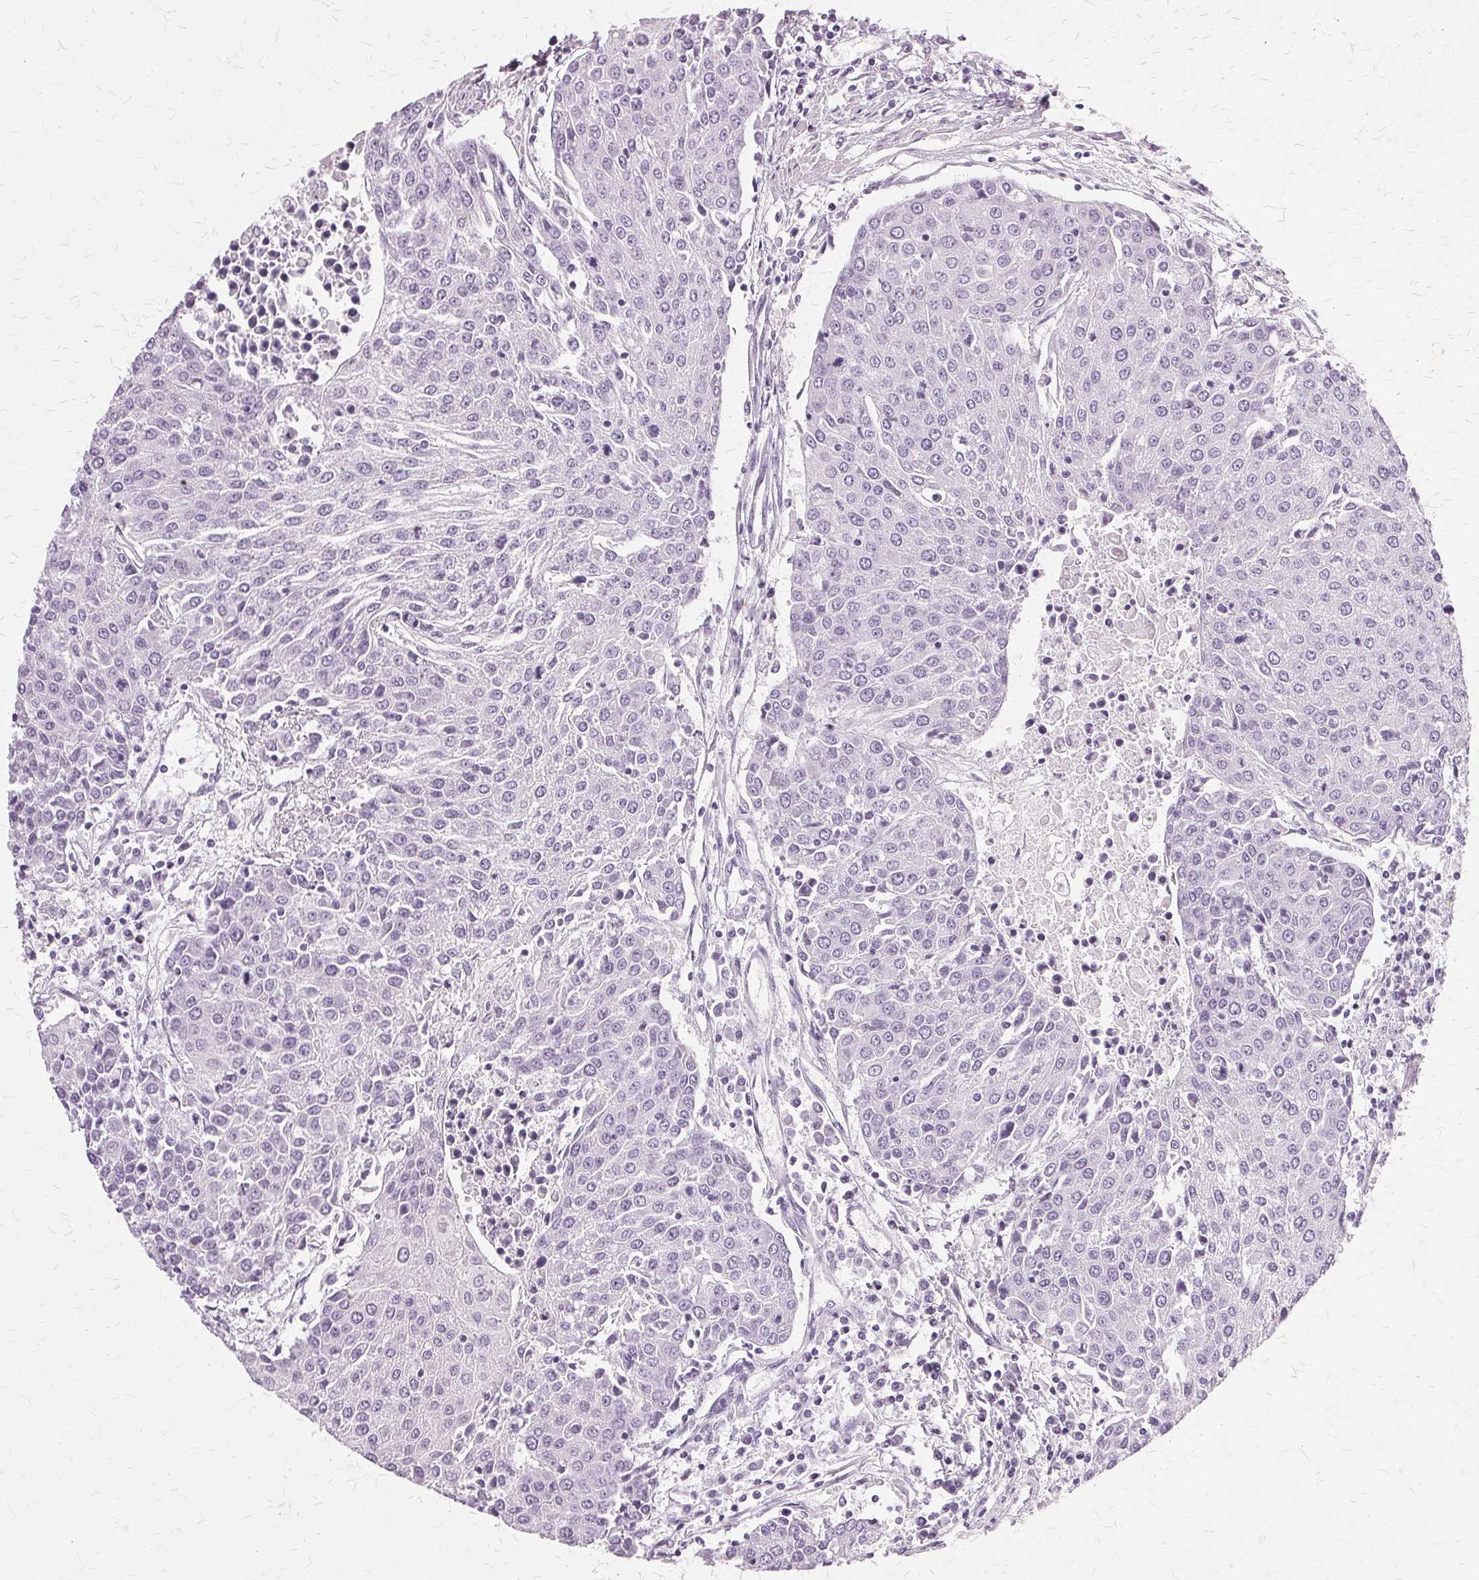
{"staining": {"intensity": "negative", "quantity": "none", "location": "none"}, "tissue": "urothelial cancer", "cell_type": "Tumor cells", "image_type": "cancer", "snomed": [{"axis": "morphology", "description": "Urothelial carcinoma, High grade"}, {"axis": "topography", "description": "Urinary bladder"}], "caption": "IHC micrograph of human urothelial cancer stained for a protein (brown), which exhibits no positivity in tumor cells.", "gene": "SLC45A3", "patient": {"sex": "female", "age": 85}}